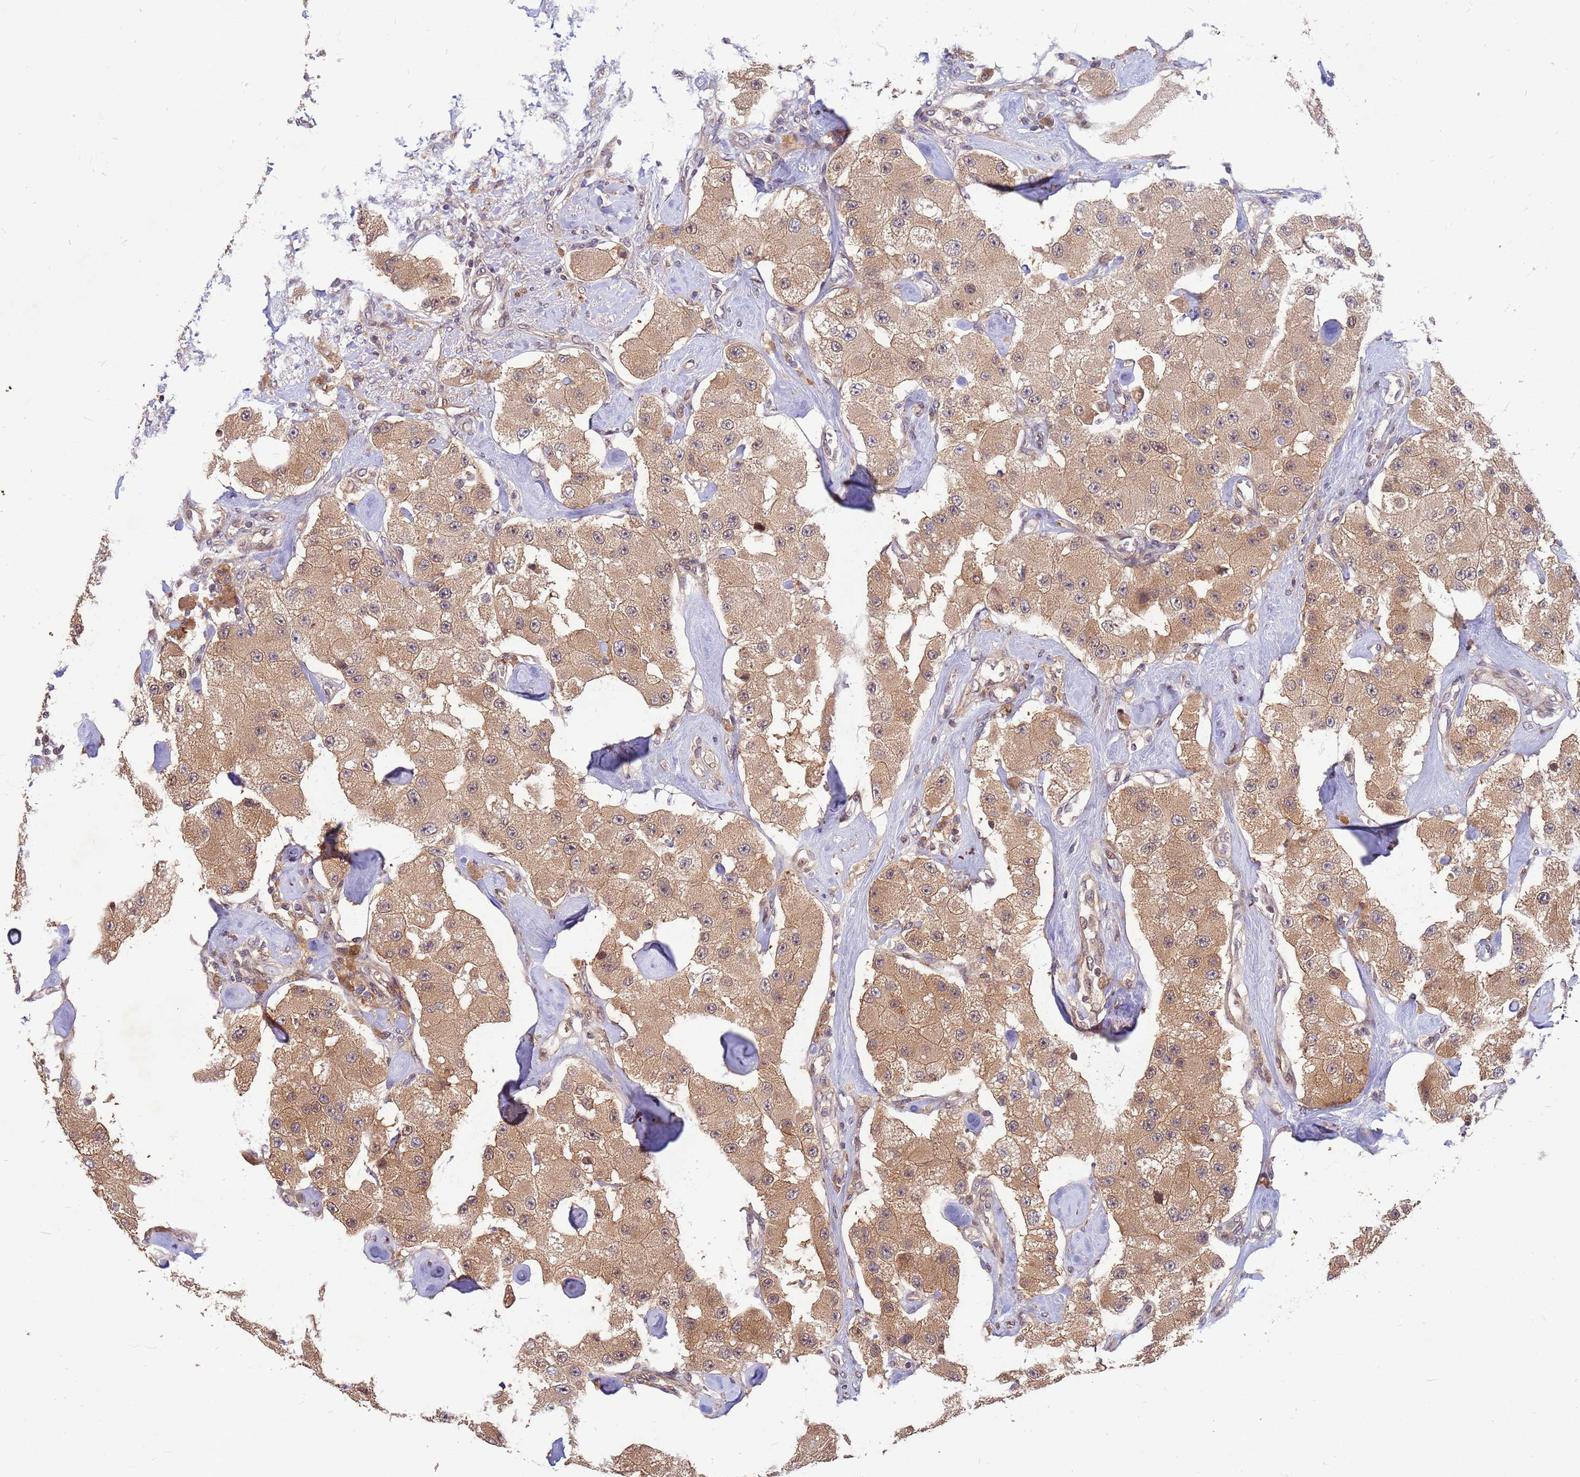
{"staining": {"intensity": "moderate", "quantity": ">75%", "location": "cytoplasmic/membranous"}, "tissue": "carcinoid", "cell_type": "Tumor cells", "image_type": "cancer", "snomed": [{"axis": "morphology", "description": "Carcinoid, malignant, NOS"}, {"axis": "topography", "description": "Pancreas"}], "caption": "DAB (3,3'-diaminobenzidine) immunohistochemical staining of human carcinoid exhibits moderate cytoplasmic/membranous protein positivity in about >75% of tumor cells.", "gene": "DUS4L", "patient": {"sex": "male", "age": 41}}